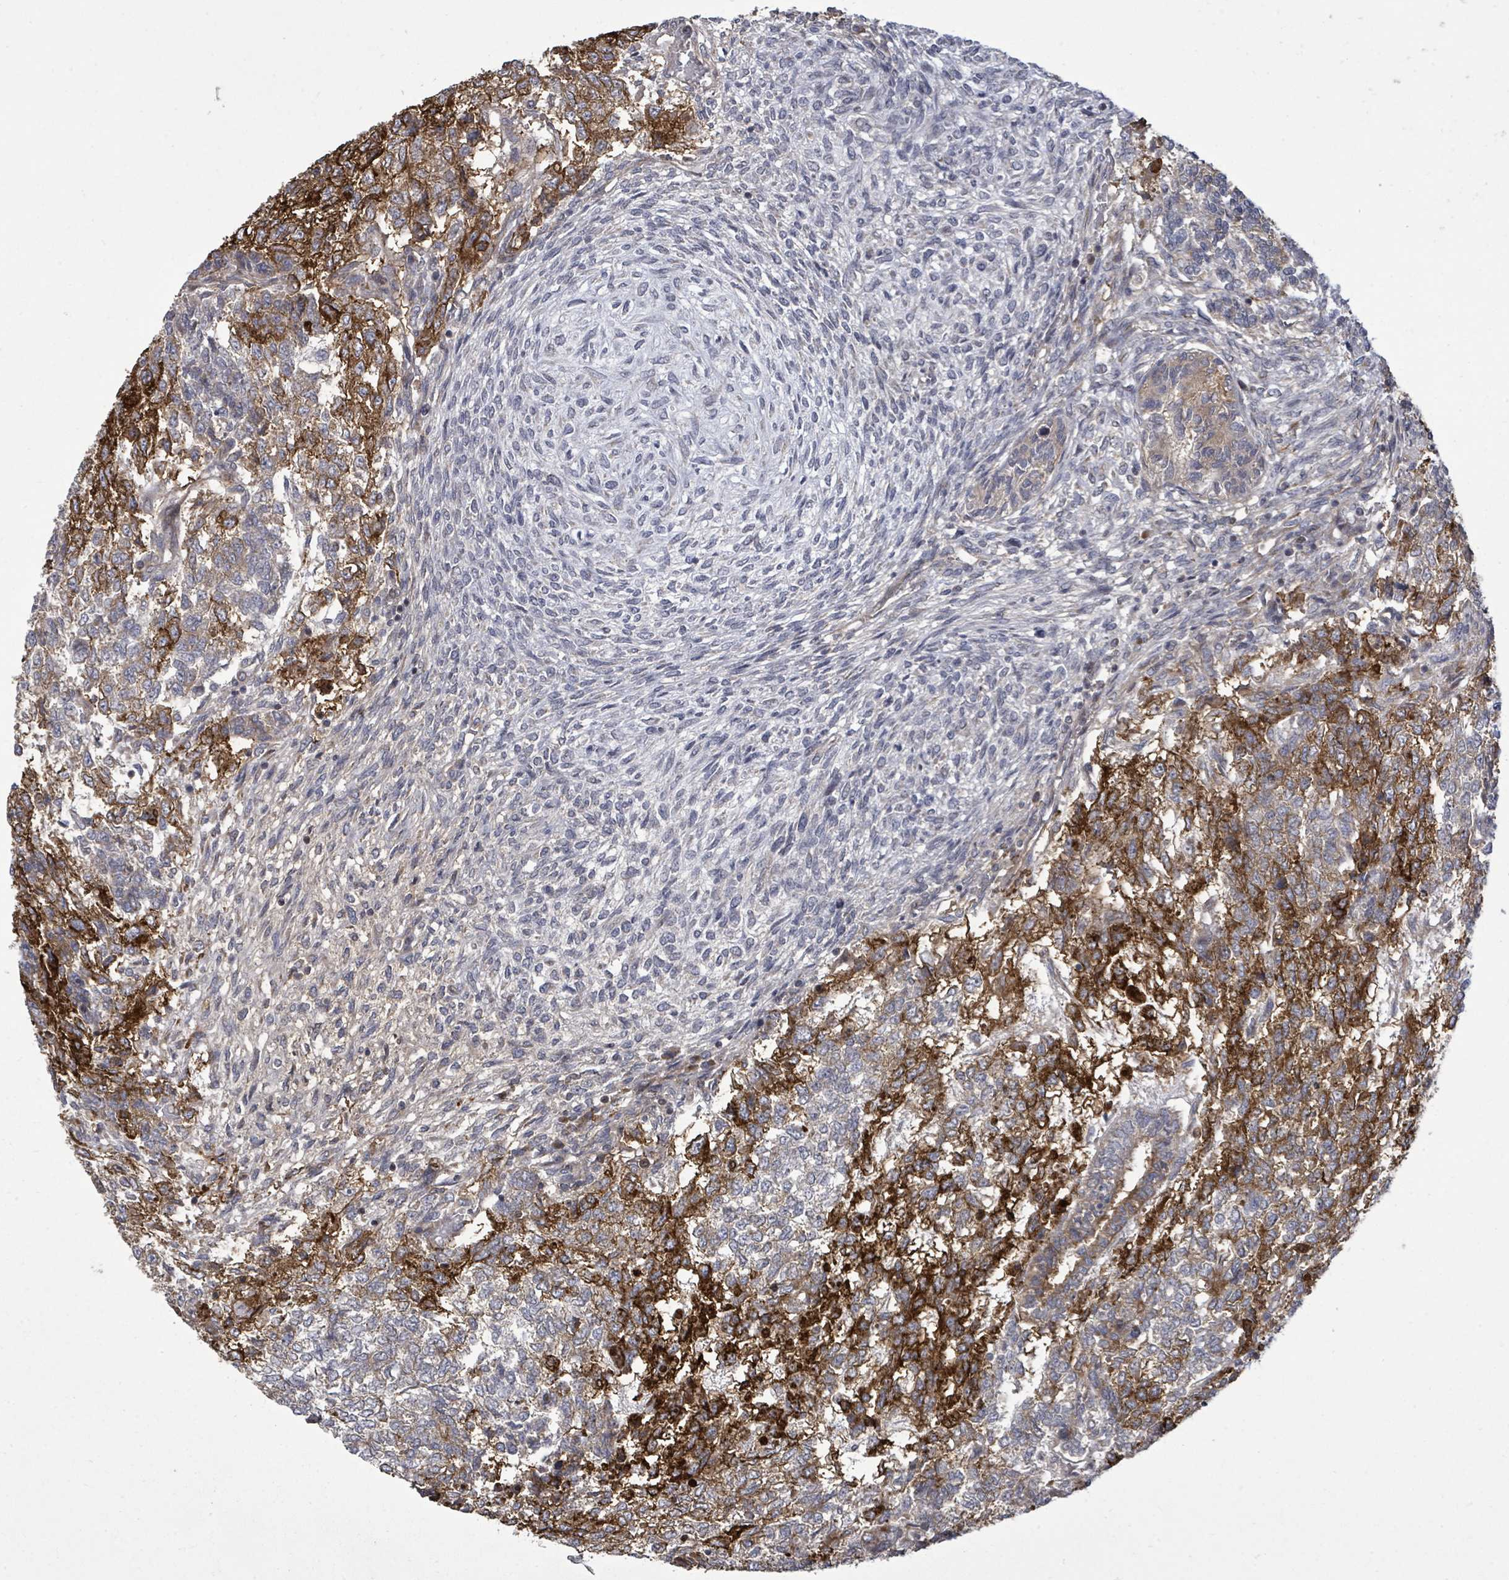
{"staining": {"intensity": "strong", "quantity": "<25%", "location": "cytoplasmic/membranous"}, "tissue": "testis cancer", "cell_type": "Tumor cells", "image_type": "cancer", "snomed": [{"axis": "morphology", "description": "Carcinoma, Embryonal, NOS"}, {"axis": "topography", "description": "Testis"}], "caption": "Testis cancer (embryonal carcinoma) was stained to show a protein in brown. There is medium levels of strong cytoplasmic/membranous positivity in approximately <25% of tumor cells.", "gene": "KRTAP27-1", "patient": {"sex": "male", "age": 23}}